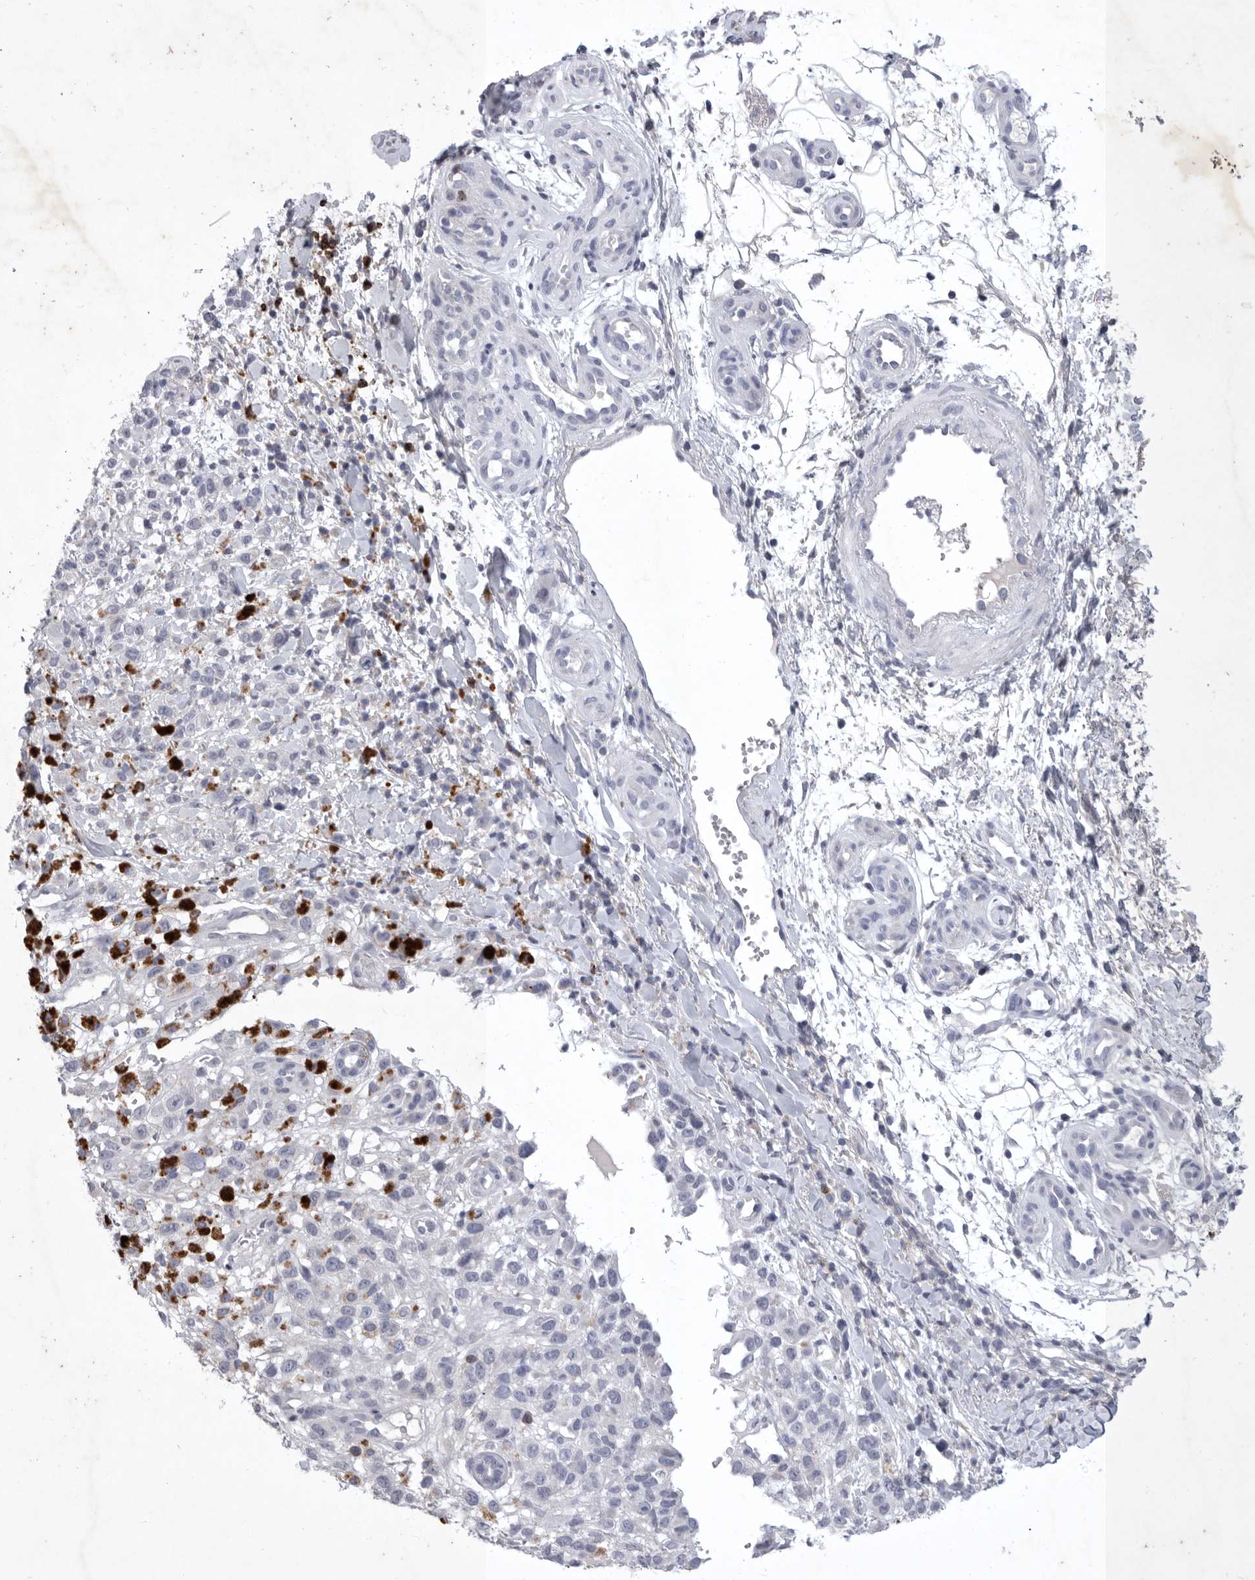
{"staining": {"intensity": "negative", "quantity": "none", "location": "none"}, "tissue": "melanoma", "cell_type": "Tumor cells", "image_type": "cancer", "snomed": [{"axis": "morphology", "description": "Malignant melanoma, Metastatic site"}, {"axis": "topography", "description": "Skin"}], "caption": "IHC of malignant melanoma (metastatic site) shows no expression in tumor cells.", "gene": "SIGLEC10", "patient": {"sex": "female", "age": 72}}